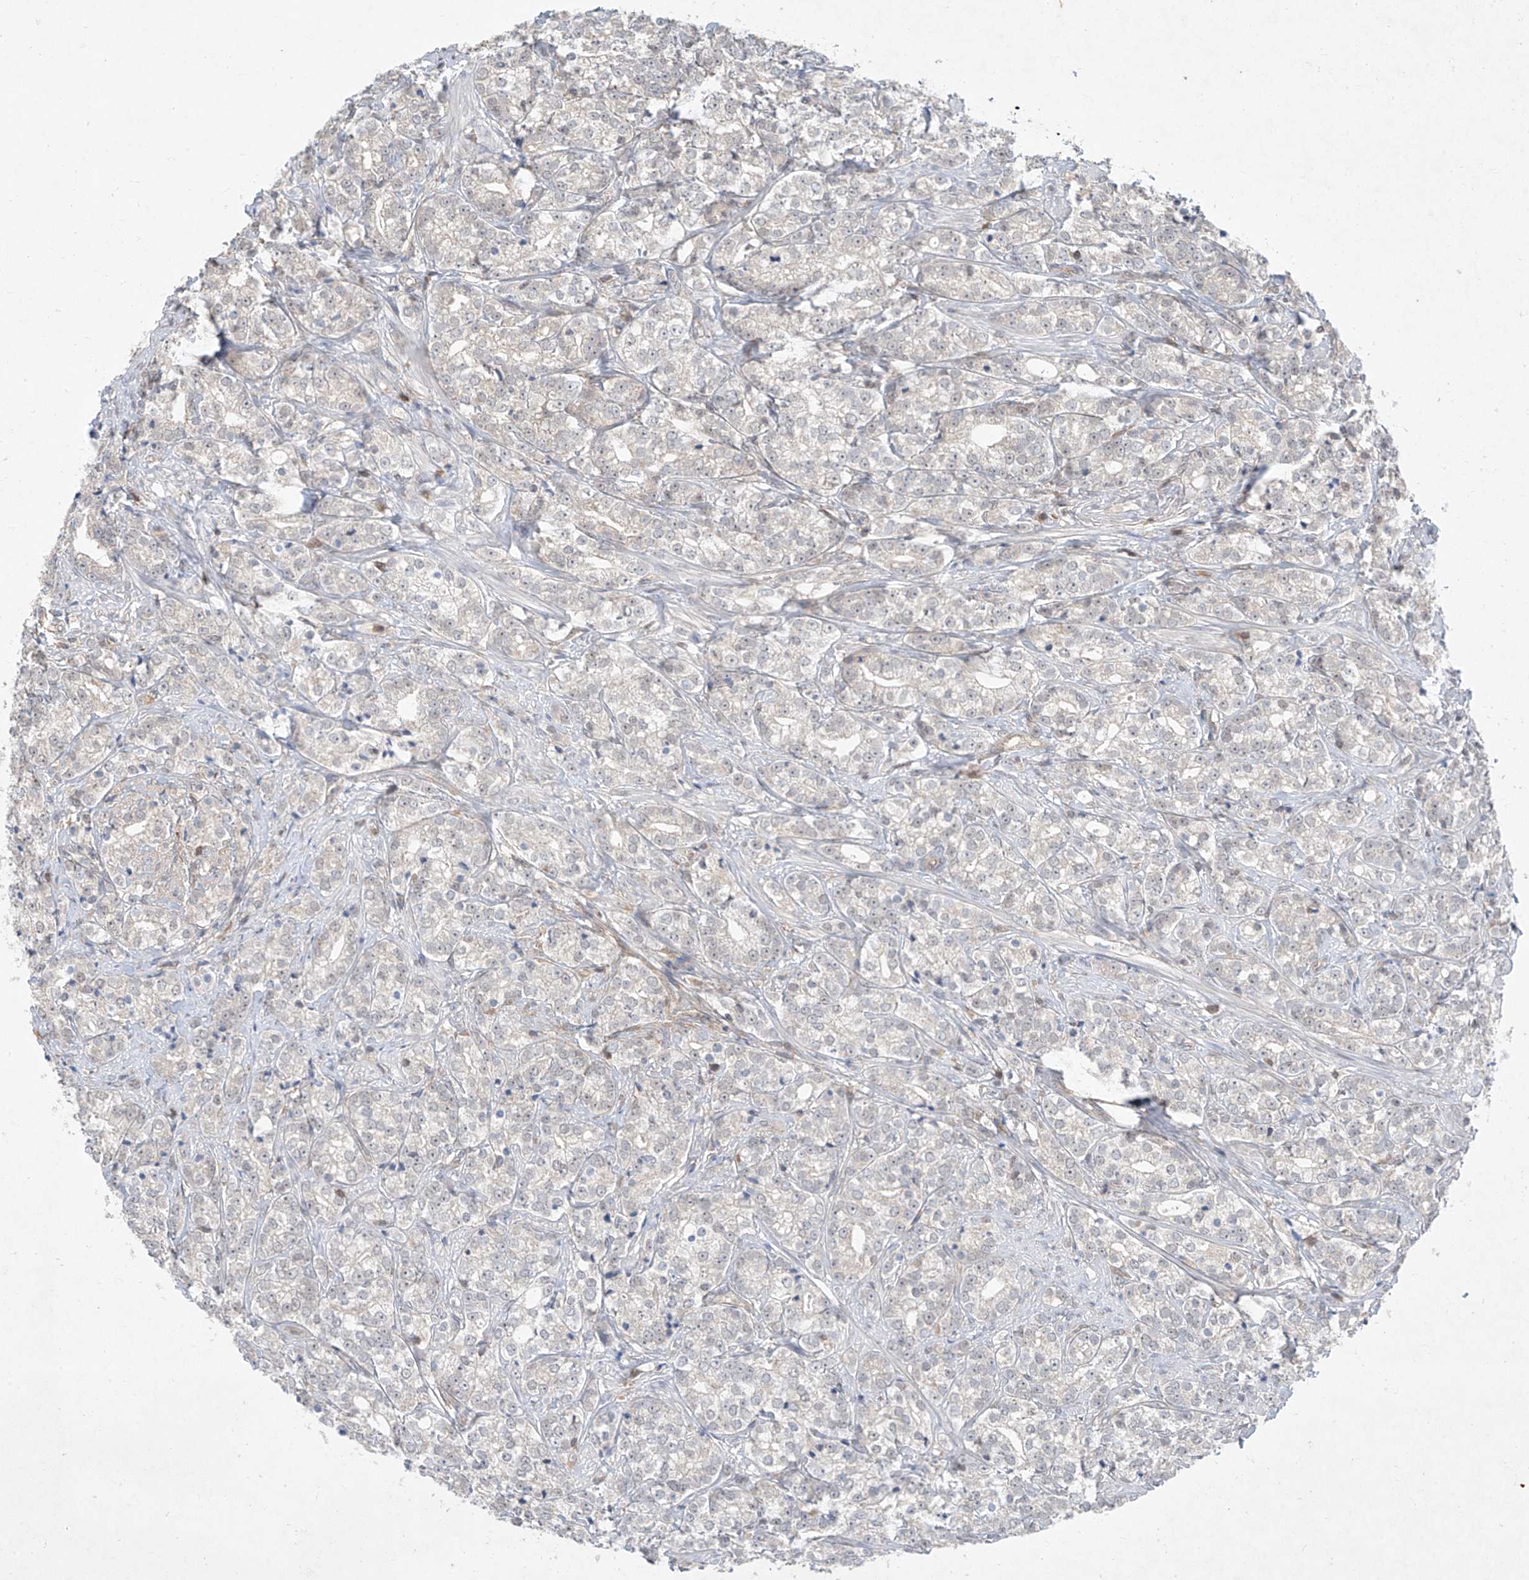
{"staining": {"intensity": "negative", "quantity": "none", "location": "none"}, "tissue": "prostate cancer", "cell_type": "Tumor cells", "image_type": "cancer", "snomed": [{"axis": "morphology", "description": "Adenocarcinoma, High grade"}, {"axis": "topography", "description": "Prostate"}], "caption": "A high-resolution micrograph shows IHC staining of prostate cancer (adenocarcinoma (high-grade)), which displays no significant positivity in tumor cells.", "gene": "ZNF358", "patient": {"sex": "male", "age": 69}}